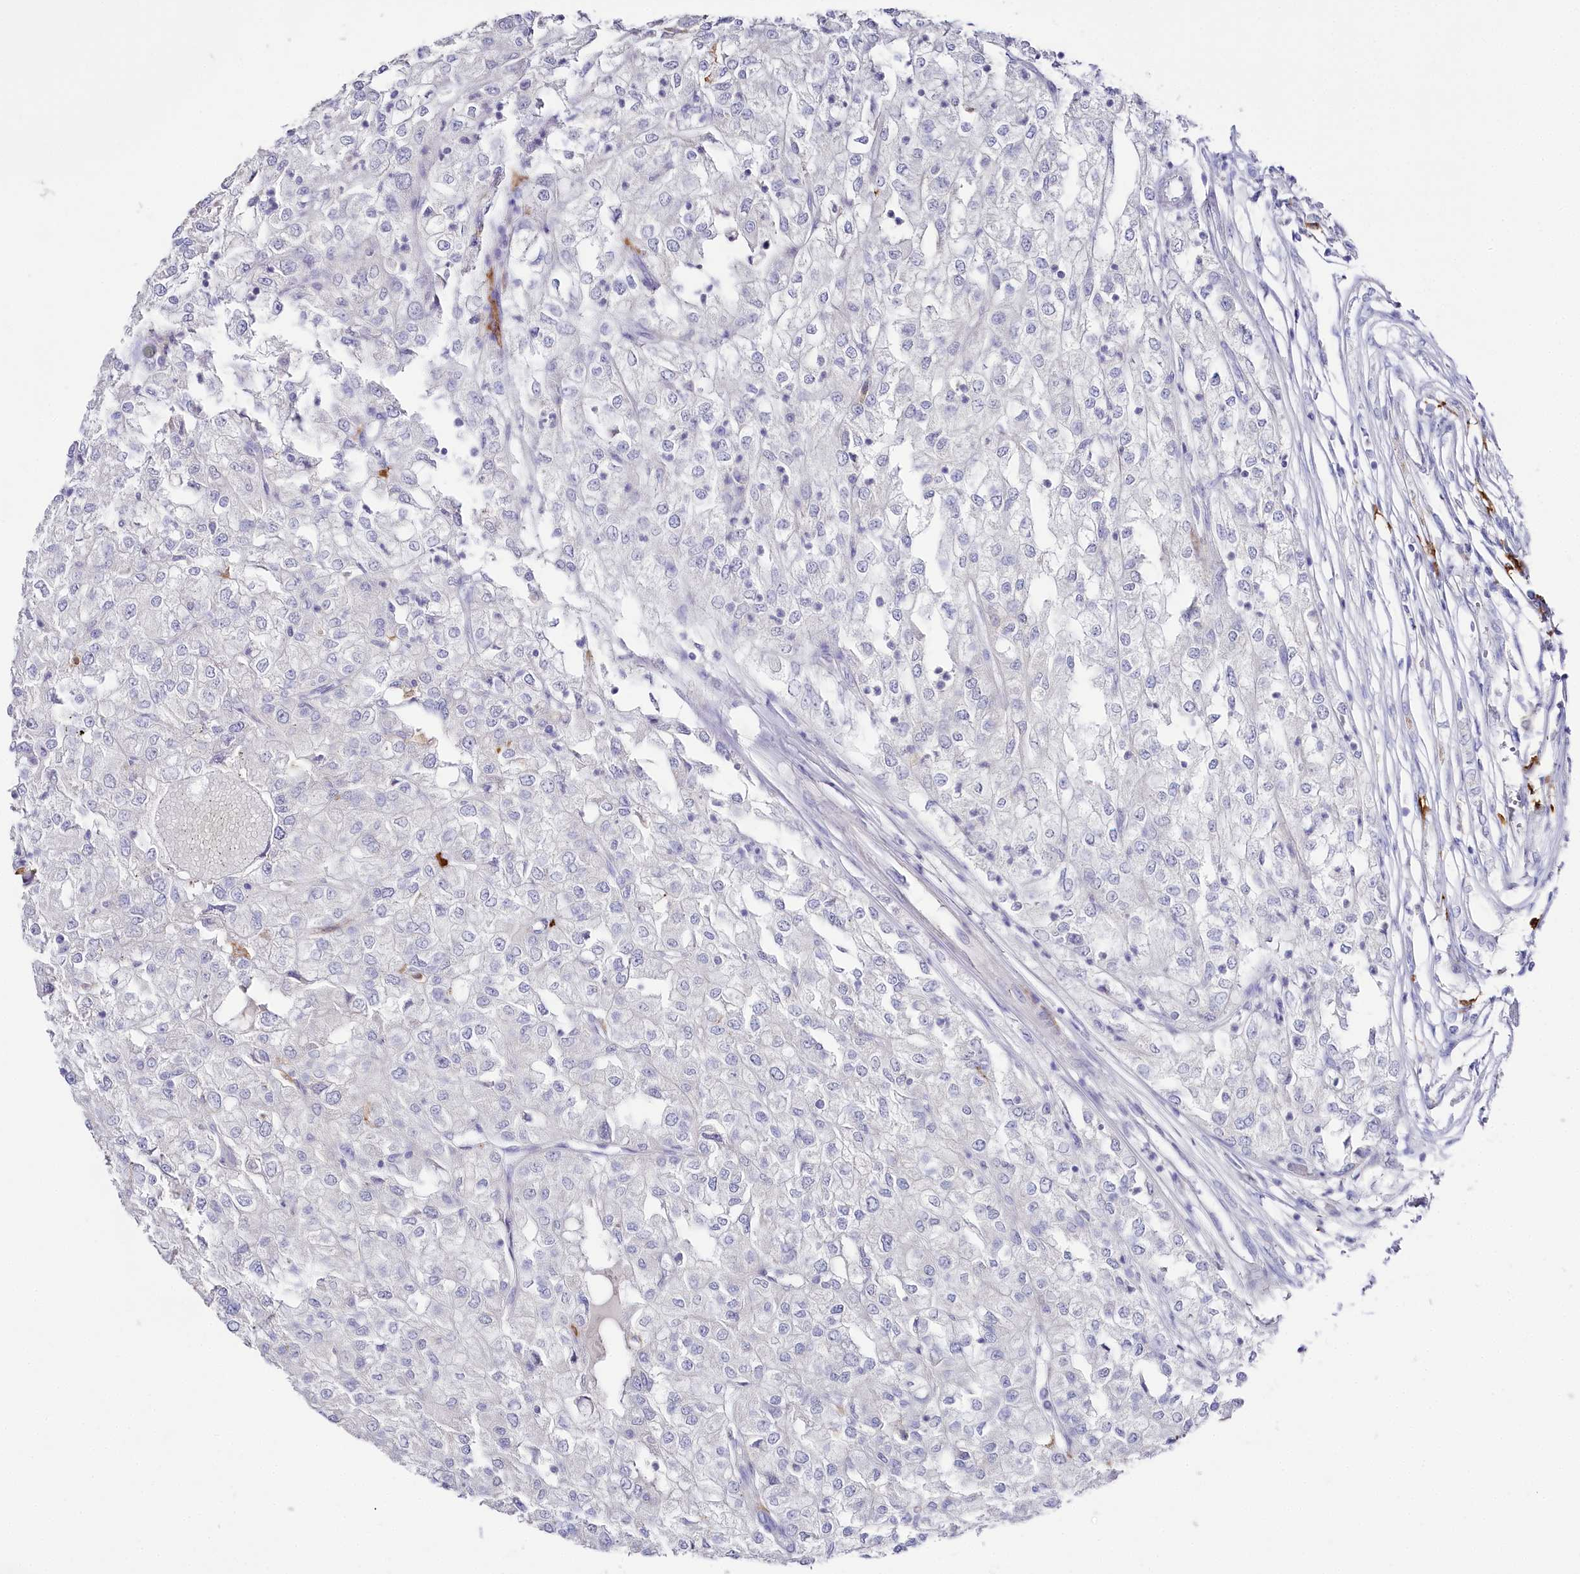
{"staining": {"intensity": "negative", "quantity": "none", "location": "none"}, "tissue": "renal cancer", "cell_type": "Tumor cells", "image_type": "cancer", "snomed": [{"axis": "morphology", "description": "Adenocarcinoma, NOS"}, {"axis": "topography", "description": "Kidney"}], "caption": "Renal cancer was stained to show a protein in brown. There is no significant expression in tumor cells.", "gene": "CLEC4M", "patient": {"sex": "female", "age": 54}}